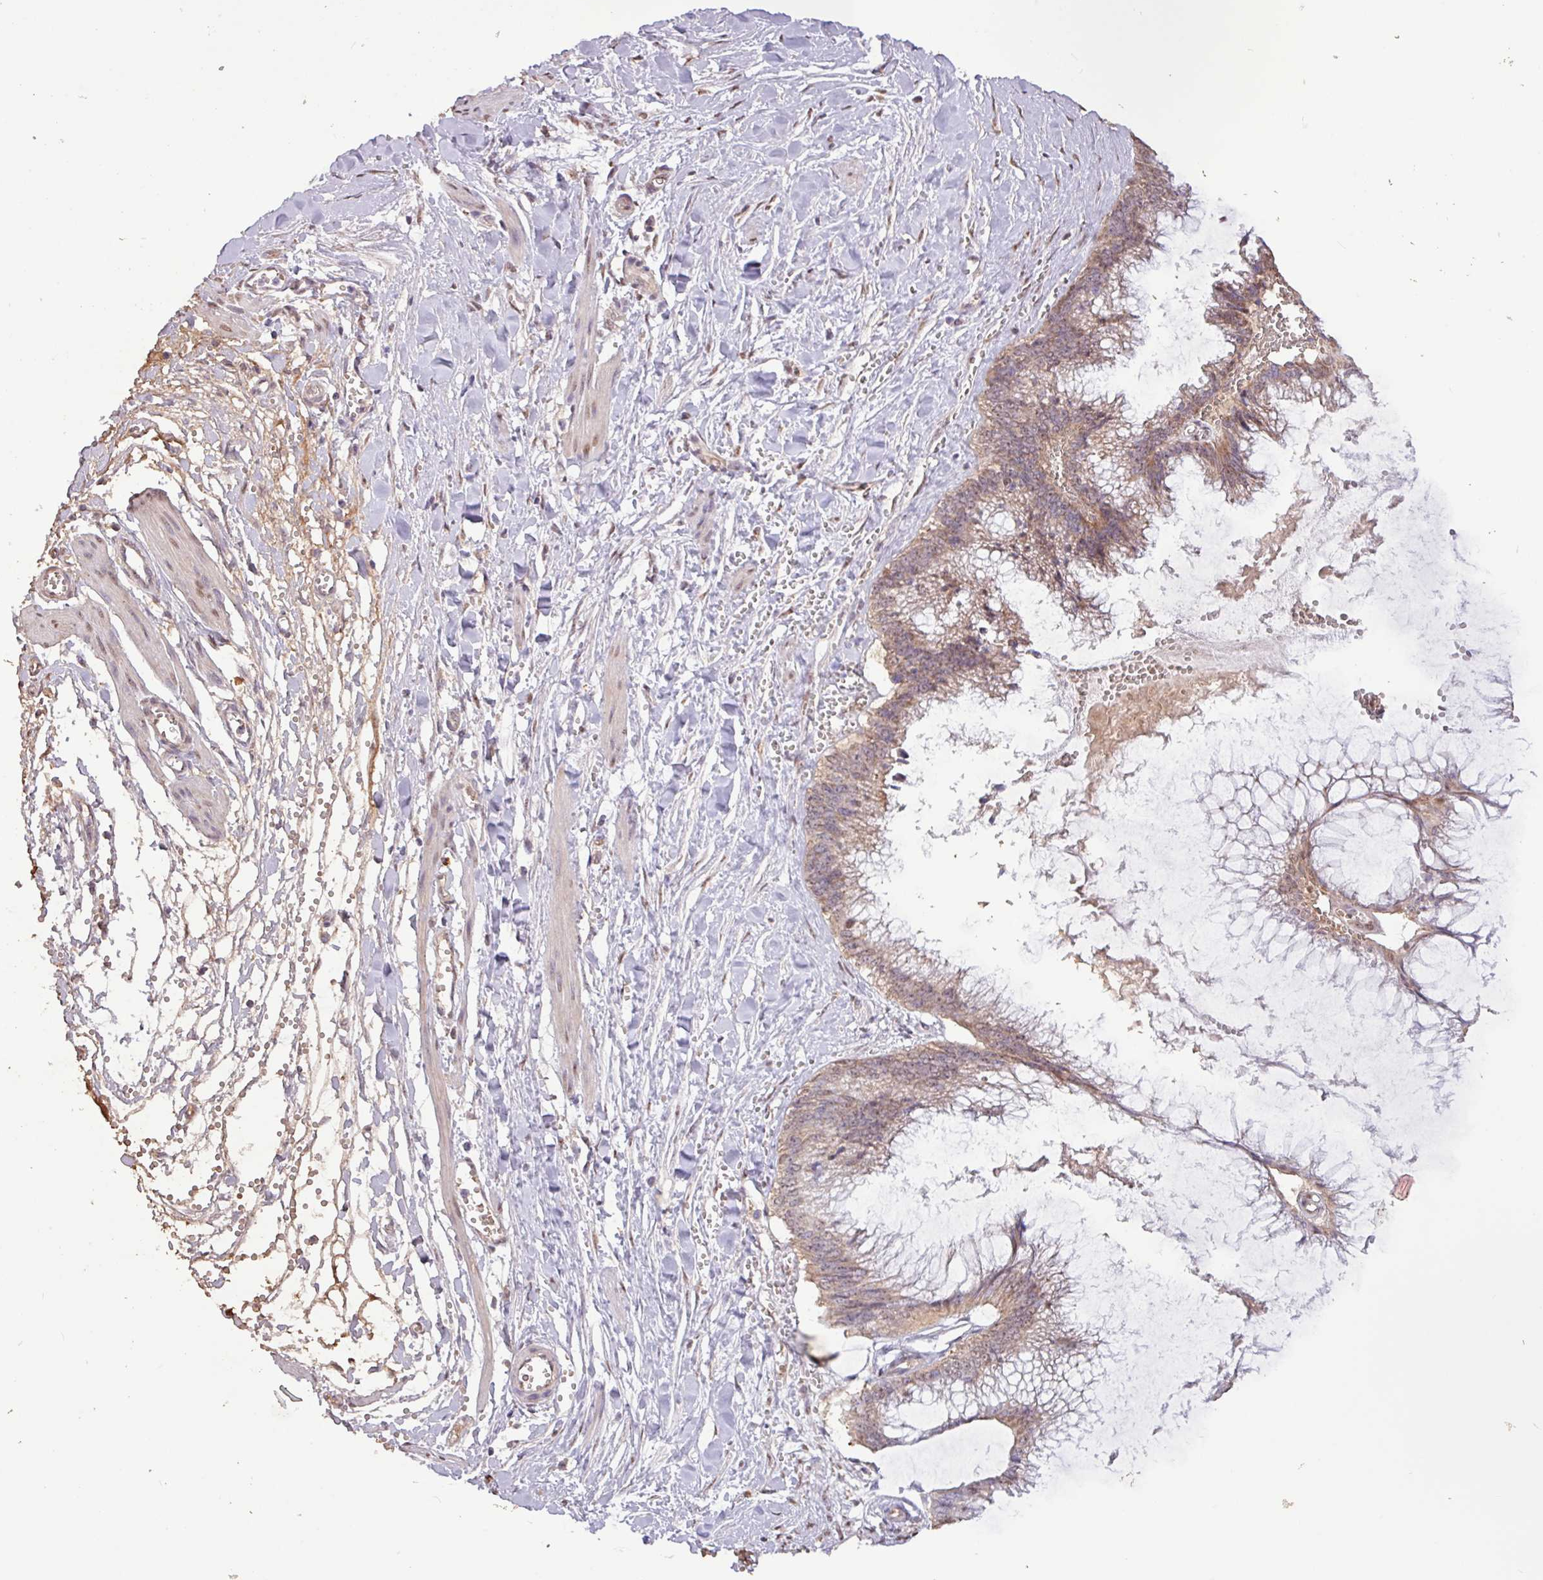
{"staining": {"intensity": "weak", "quantity": ">75%", "location": "cytoplasmic/membranous,nuclear"}, "tissue": "ovarian cancer", "cell_type": "Tumor cells", "image_type": "cancer", "snomed": [{"axis": "morphology", "description": "Cystadenocarcinoma, mucinous, NOS"}, {"axis": "topography", "description": "Ovary"}], "caption": "This micrograph exhibits immunohistochemistry staining of human ovarian mucinous cystadenocarcinoma, with low weak cytoplasmic/membranous and nuclear staining in about >75% of tumor cells.", "gene": "L3MBTL3", "patient": {"sex": "female", "age": 44}}